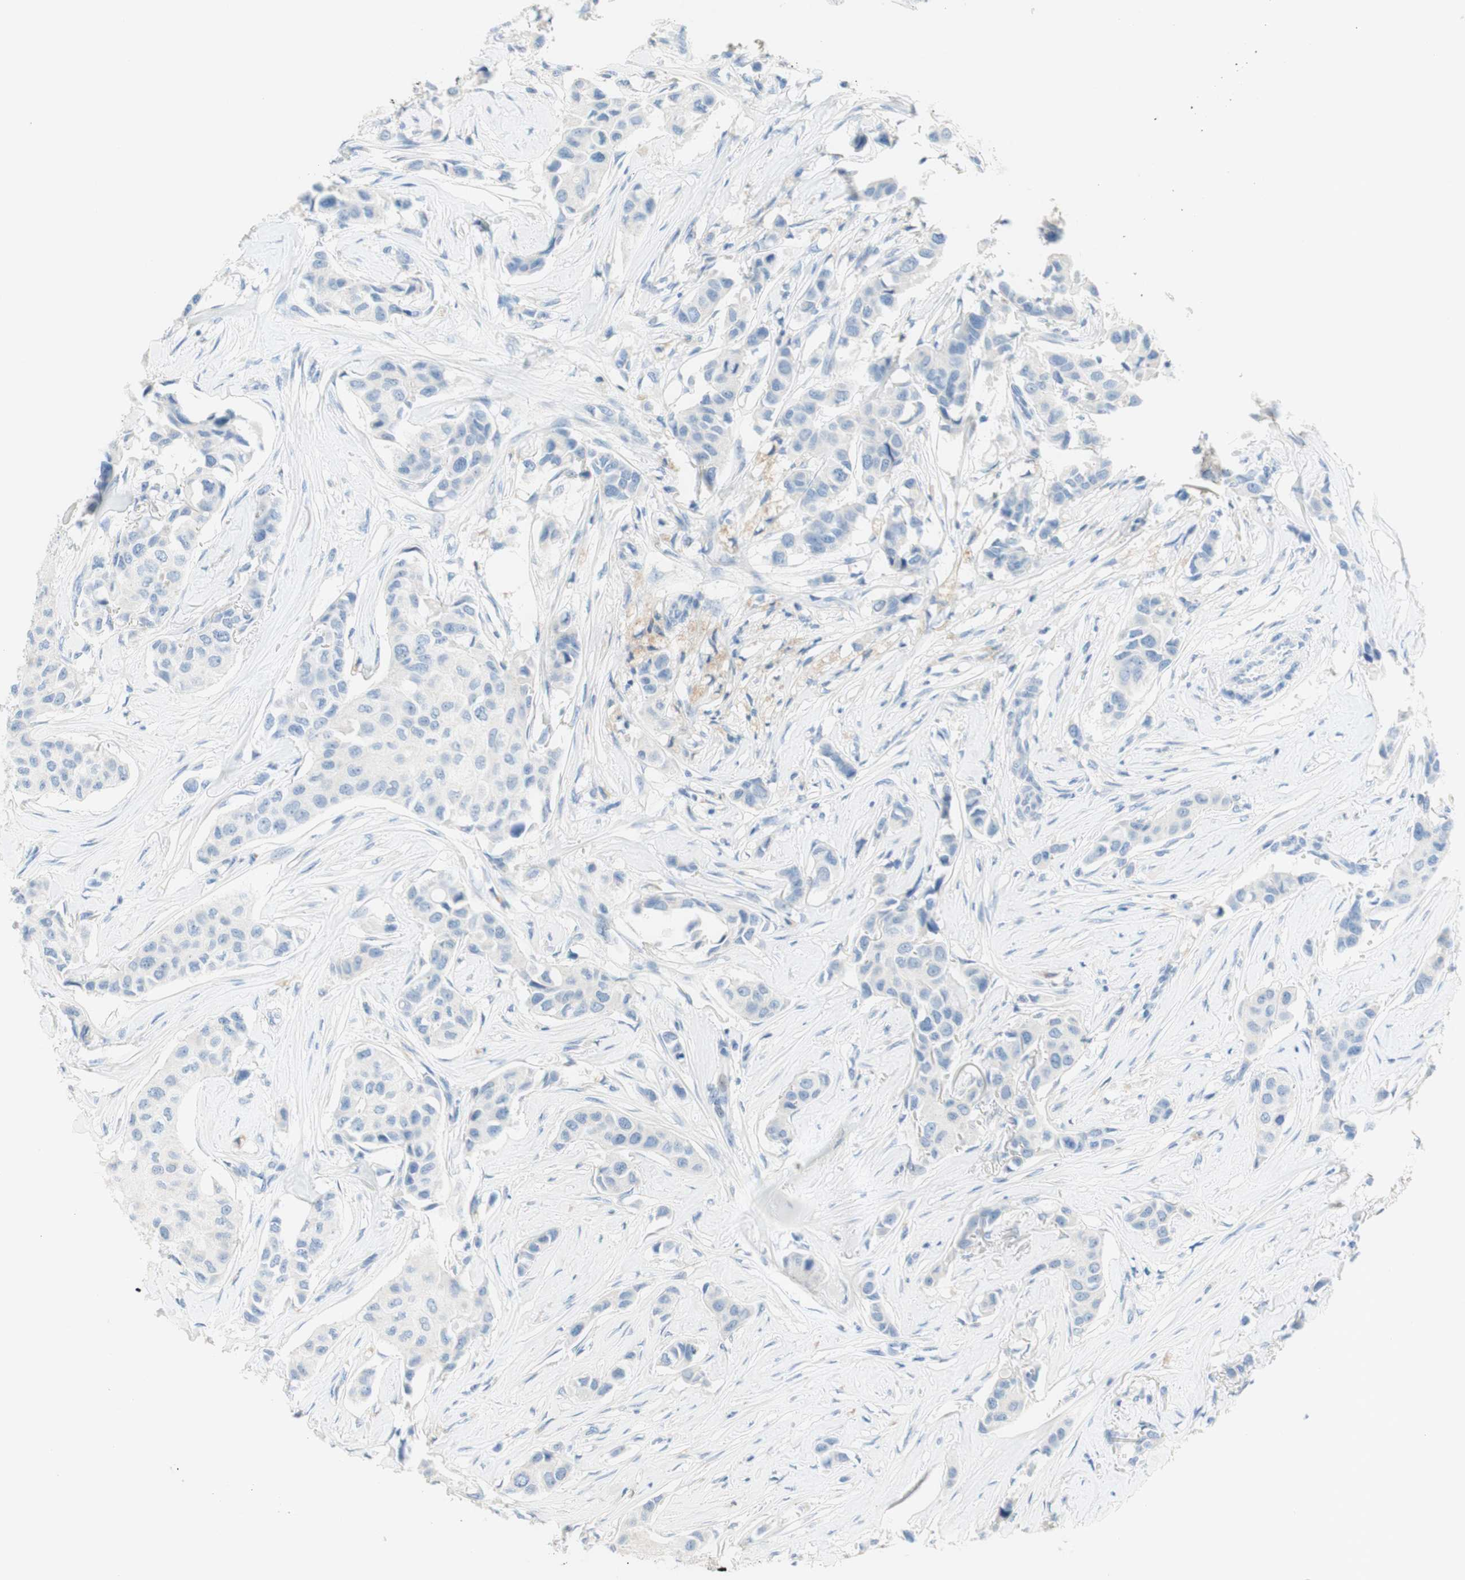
{"staining": {"intensity": "negative", "quantity": "none", "location": "none"}, "tissue": "breast cancer", "cell_type": "Tumor cells", "image_type": "cancer", "snomed": [{"axis": "morphology", "description": "Duct carcinoma"}, {"axis": "topography", "description": "Breast"}], "caption": "Immunohistochemistry (IHC) of human breast cancer (intraductal carcinoma) exhibits no expression in tumor cells.", "gene": "POLR2J3", "patient": {"sex": "female", "age": 80}}